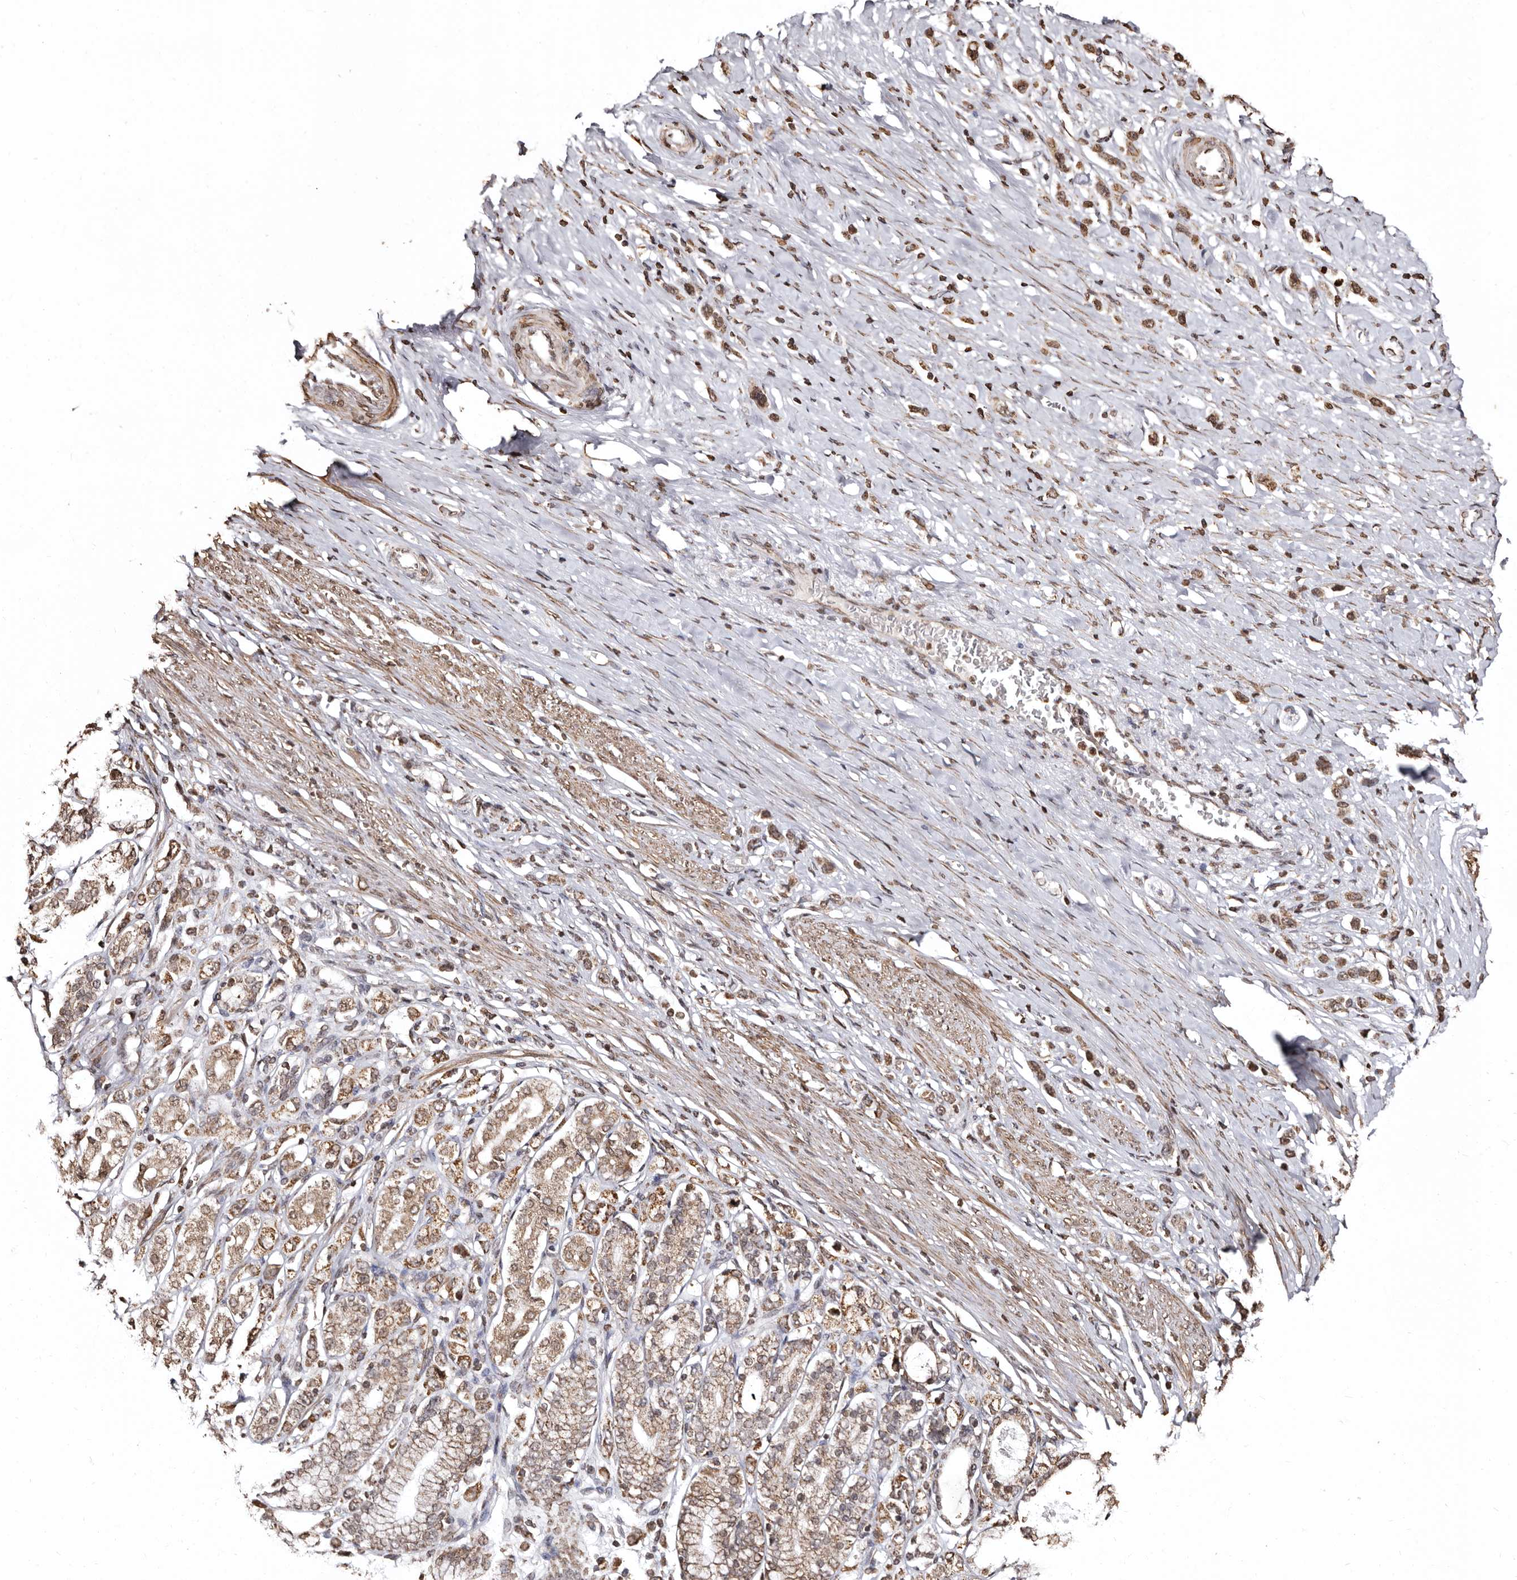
{"staining": {"intensity": "moderate", "quantity": ">75%", "location": "cytoplasmic/membranous"}, "tissue": "stomach cancer", "cell_type": "Tumor cells", "image_type": "cancer", "snomed": [{"axis": "morphology", "description": "Adenocarcinoma, NOS"}, {"axis": "topography", "description": "Stomach"}], "caption": "Immunohistochemistry (IHC) (DAB (3,3'-diaminobenzidine)) staining of stomach adenocarcinoma exhibits moderate cytoplasmic/membranous protein staining in about >75% of tumor cells.", "gene": "CCDC190", "patient": {"sex": "female", "age": 65}}